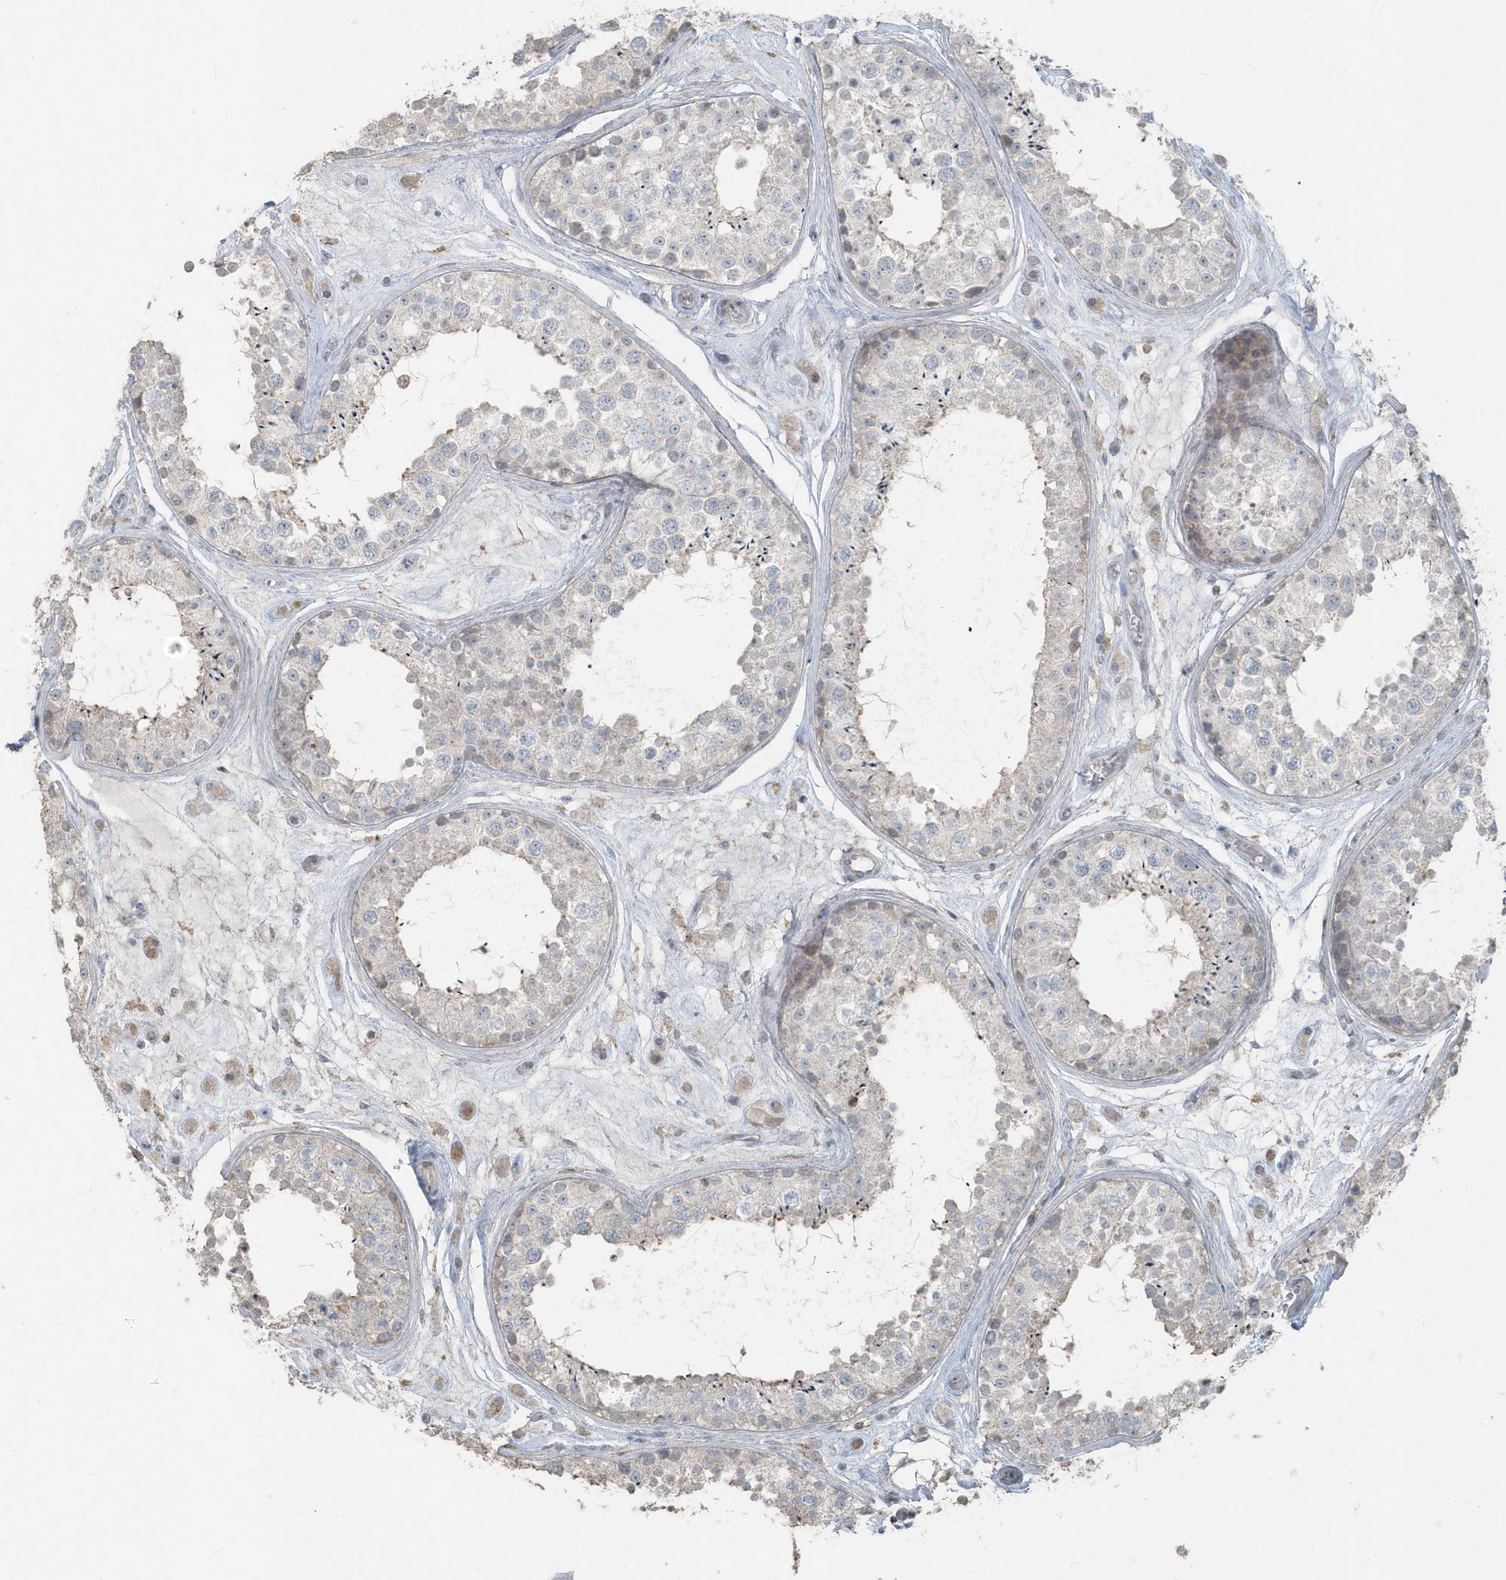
{"staining": {"intensity": "weak", "quantity": "<25%", "location": "cytoplasmic/membranous"}, "tissue": "testis", "cell_type": "Cells in seminiferous ducts", "image_type": "normal", "snomed": [{"axis": "morphology", "description": "Normal tissue, NOS"}, {"axis": "topography", "description": "Testis"}], "caption": "Immunohistochemistry image of benign testis: human testis stained with DAB exhibits no significant protein positivity in cells in seminiferous ducts.", "gene": "ACTC1", "patient": {"sex": "male", "age": 25}}